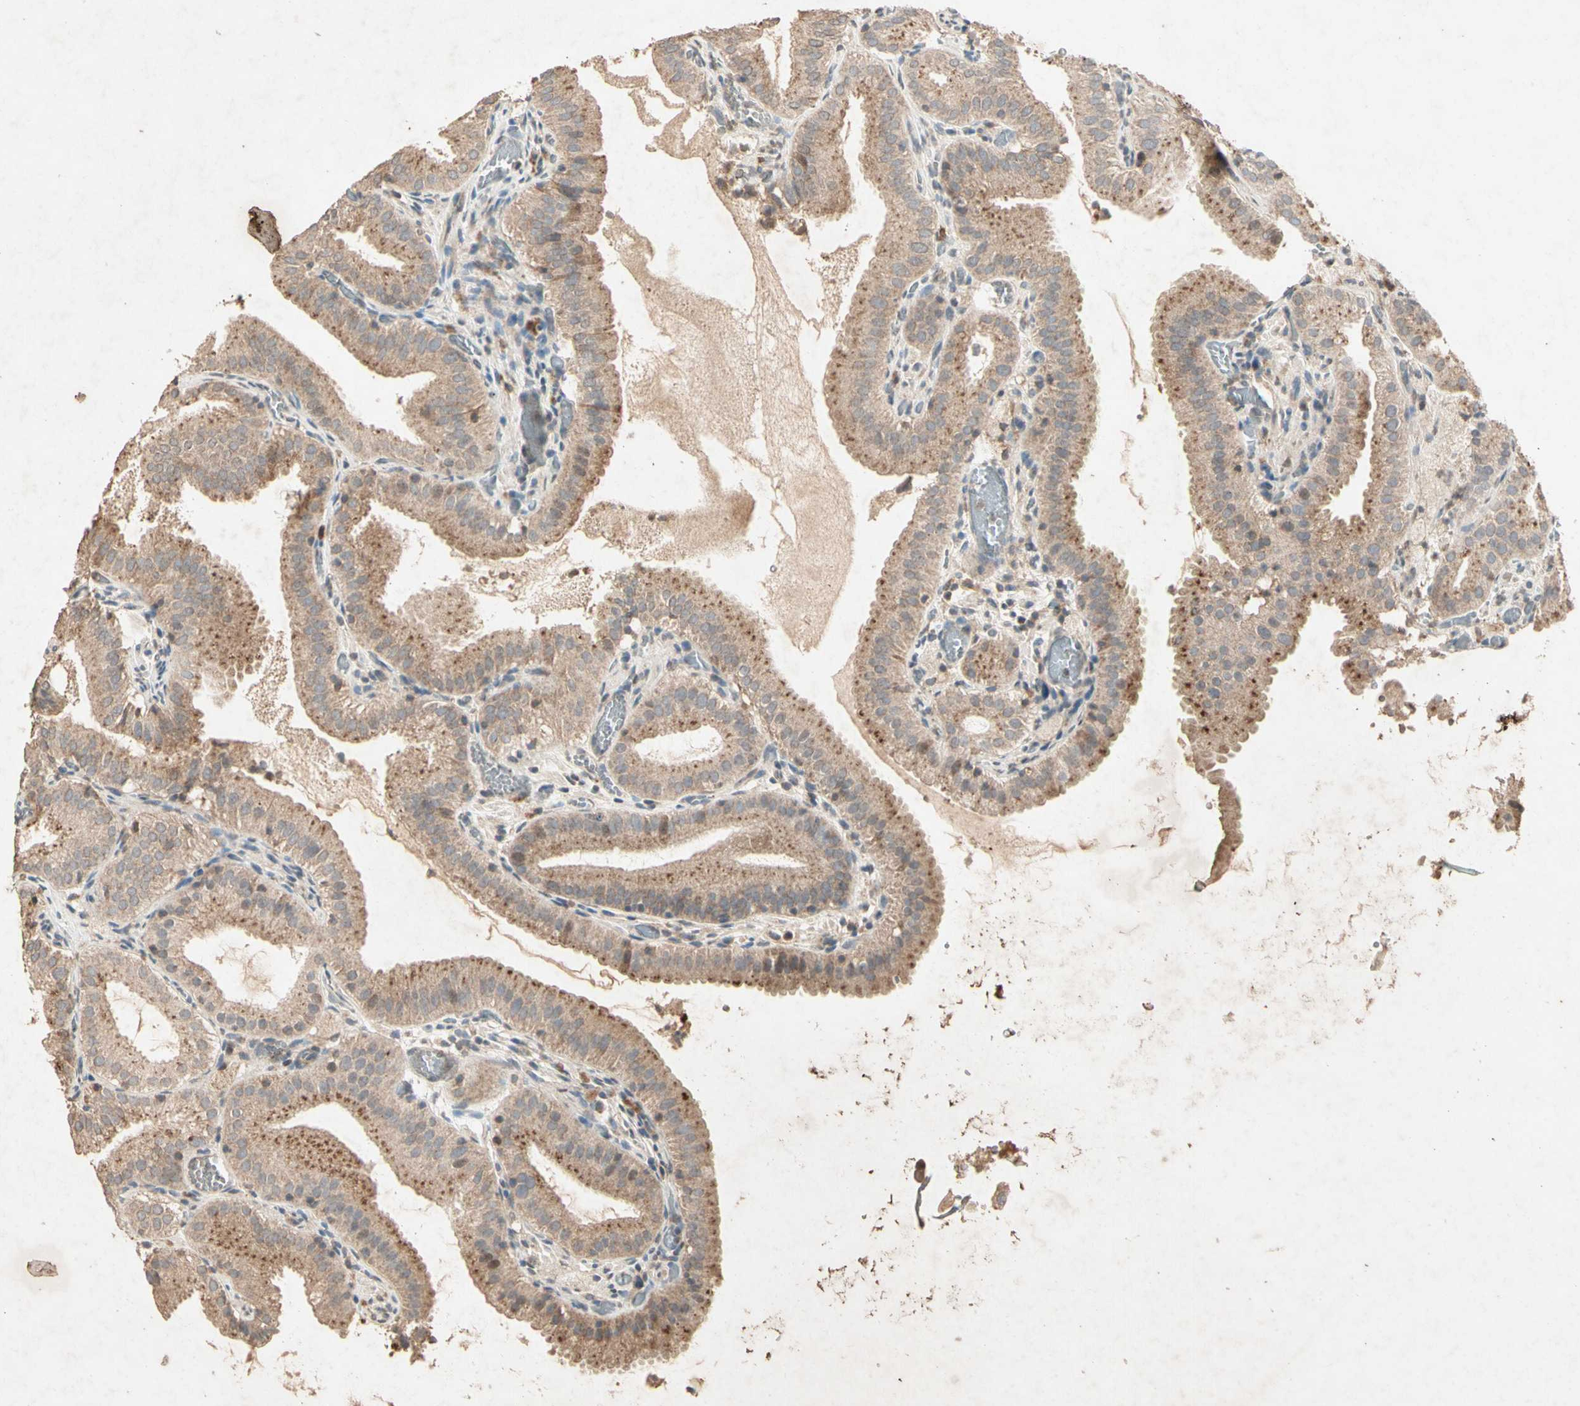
{"staining": {"intensity": "moderate", "quantity": ">75%", "location": "cytoplasmic/membranous"}, "tissue": "gallbladder", "cell_type": "Glandular cells", "image_type": "normal", "snomed": [{"axis": "morphology", "description": "Normal tissue, NOS"}, {"axis": "topography", "description": "Gallbladder"}], "caption": "Immunohistochemistry photomicrograph of benign gallbladder: human gallbladder stained using IHC exhibits medium levels of moderate protein expression localized specifically in the cytoplasmic/membranous of glandular cells, appearing as a cytoplasmic/membranous brown color.", "gene": "GPLD1", "patient": {"sex": "male", "age": 54}}